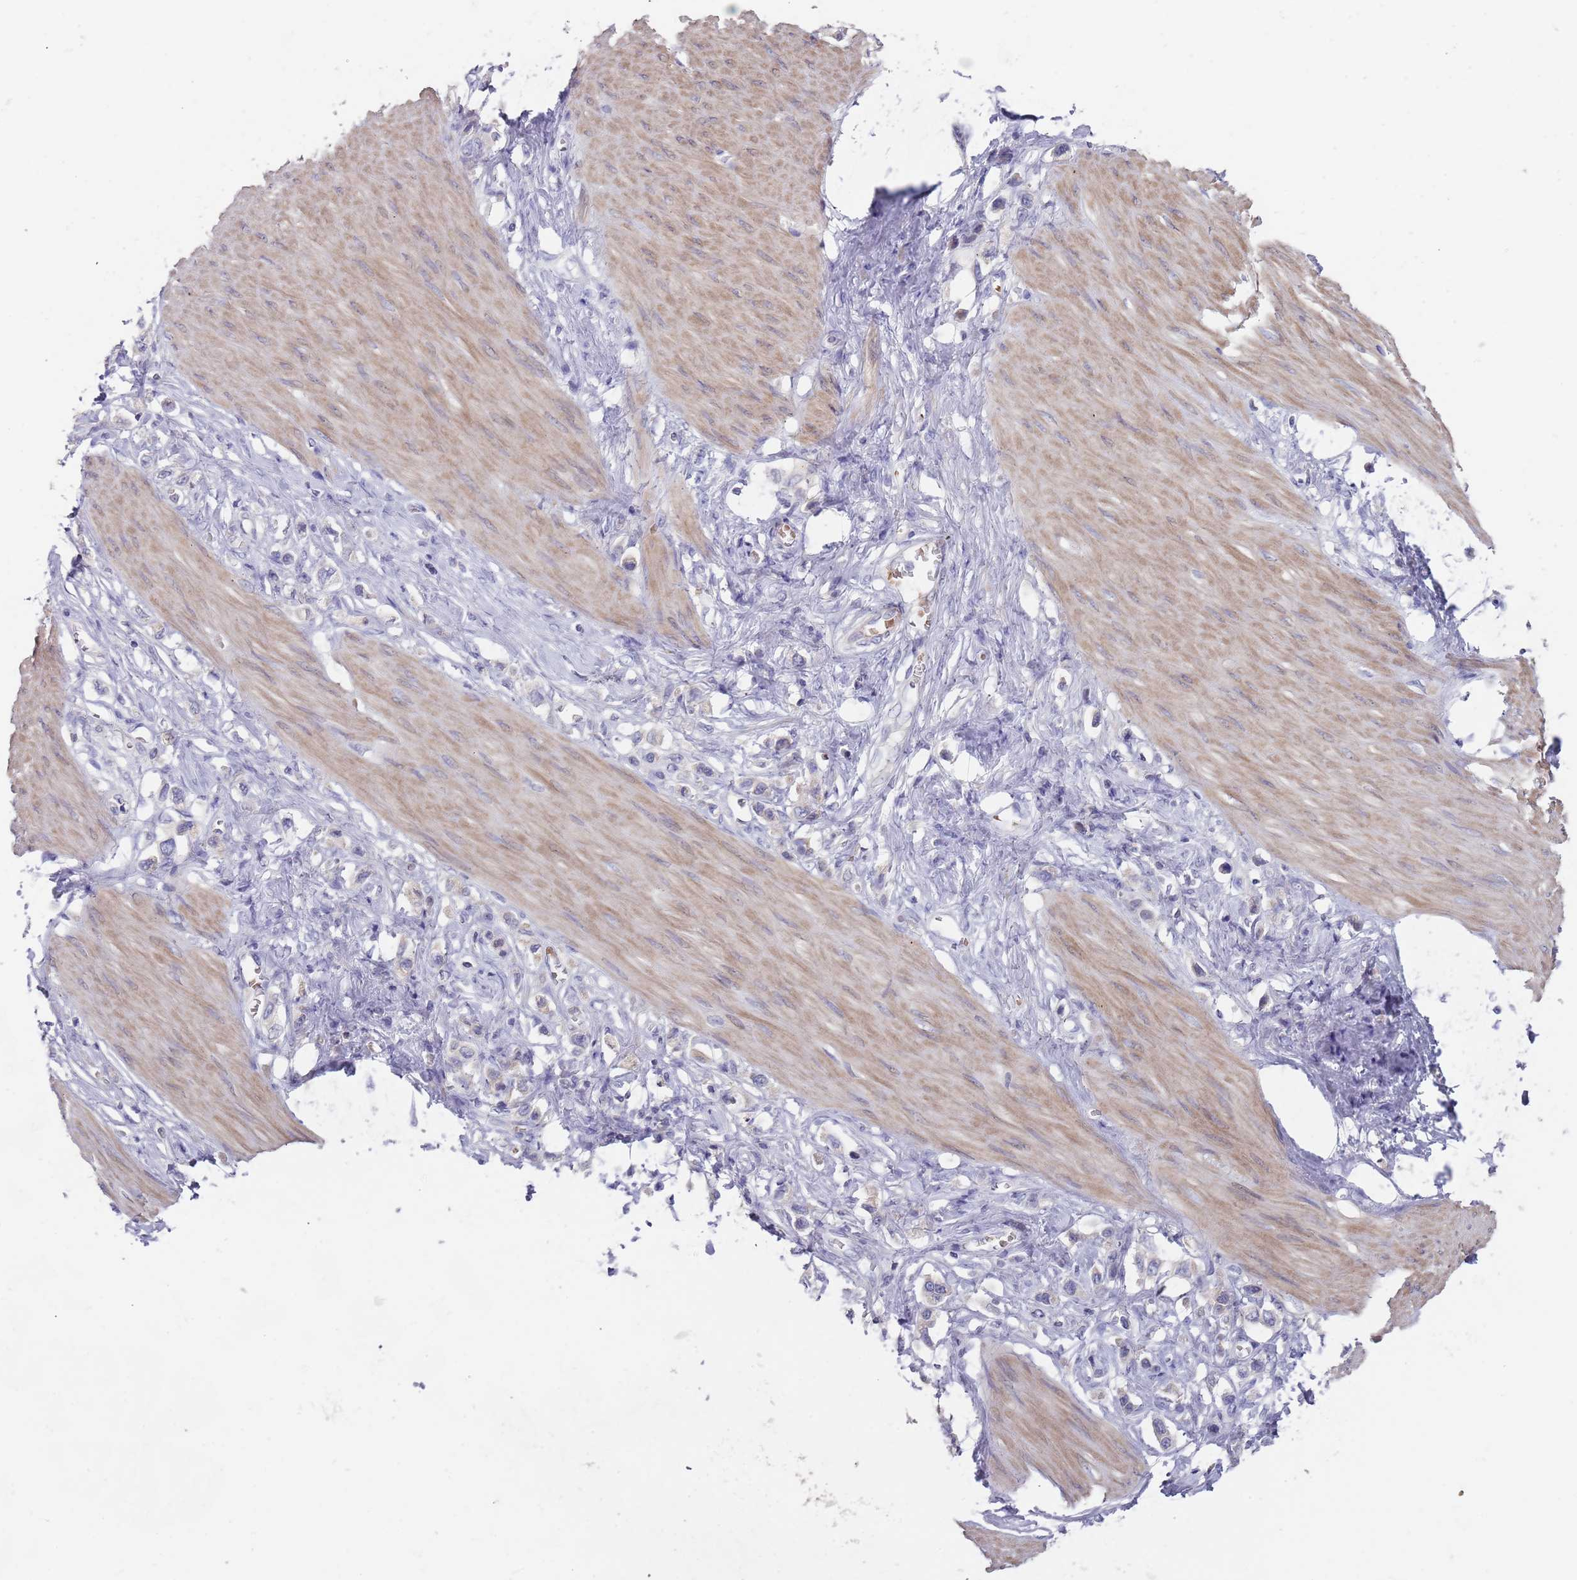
{"staining": {"intensity": "negative", "quantity": "none", "location": "none"}, "tissue": "stomach cancer", "cell_type": "Tumor cells", "image_type": "cancer", "snomed": [{"axis": "morphology", "description": "Adenocarcinoma, NOS"}, {"axis": "topography", "description": "Stomach"}], "caption": "IHC micrograph of neoplastic tissue: human adenocarcinoma (stomach) stained with DAB (3,3'-diaminobenzidine) exhibits no significant protein positivity in tumor cells. Brightfield microscopy of IHC stained with DAB (3,3'-diaminobenzidine) (brown) and hematoxylin (blue), captured at high magnification.", "gene": "PRAC1", "patient": {"sex": "female", "age": 65}}